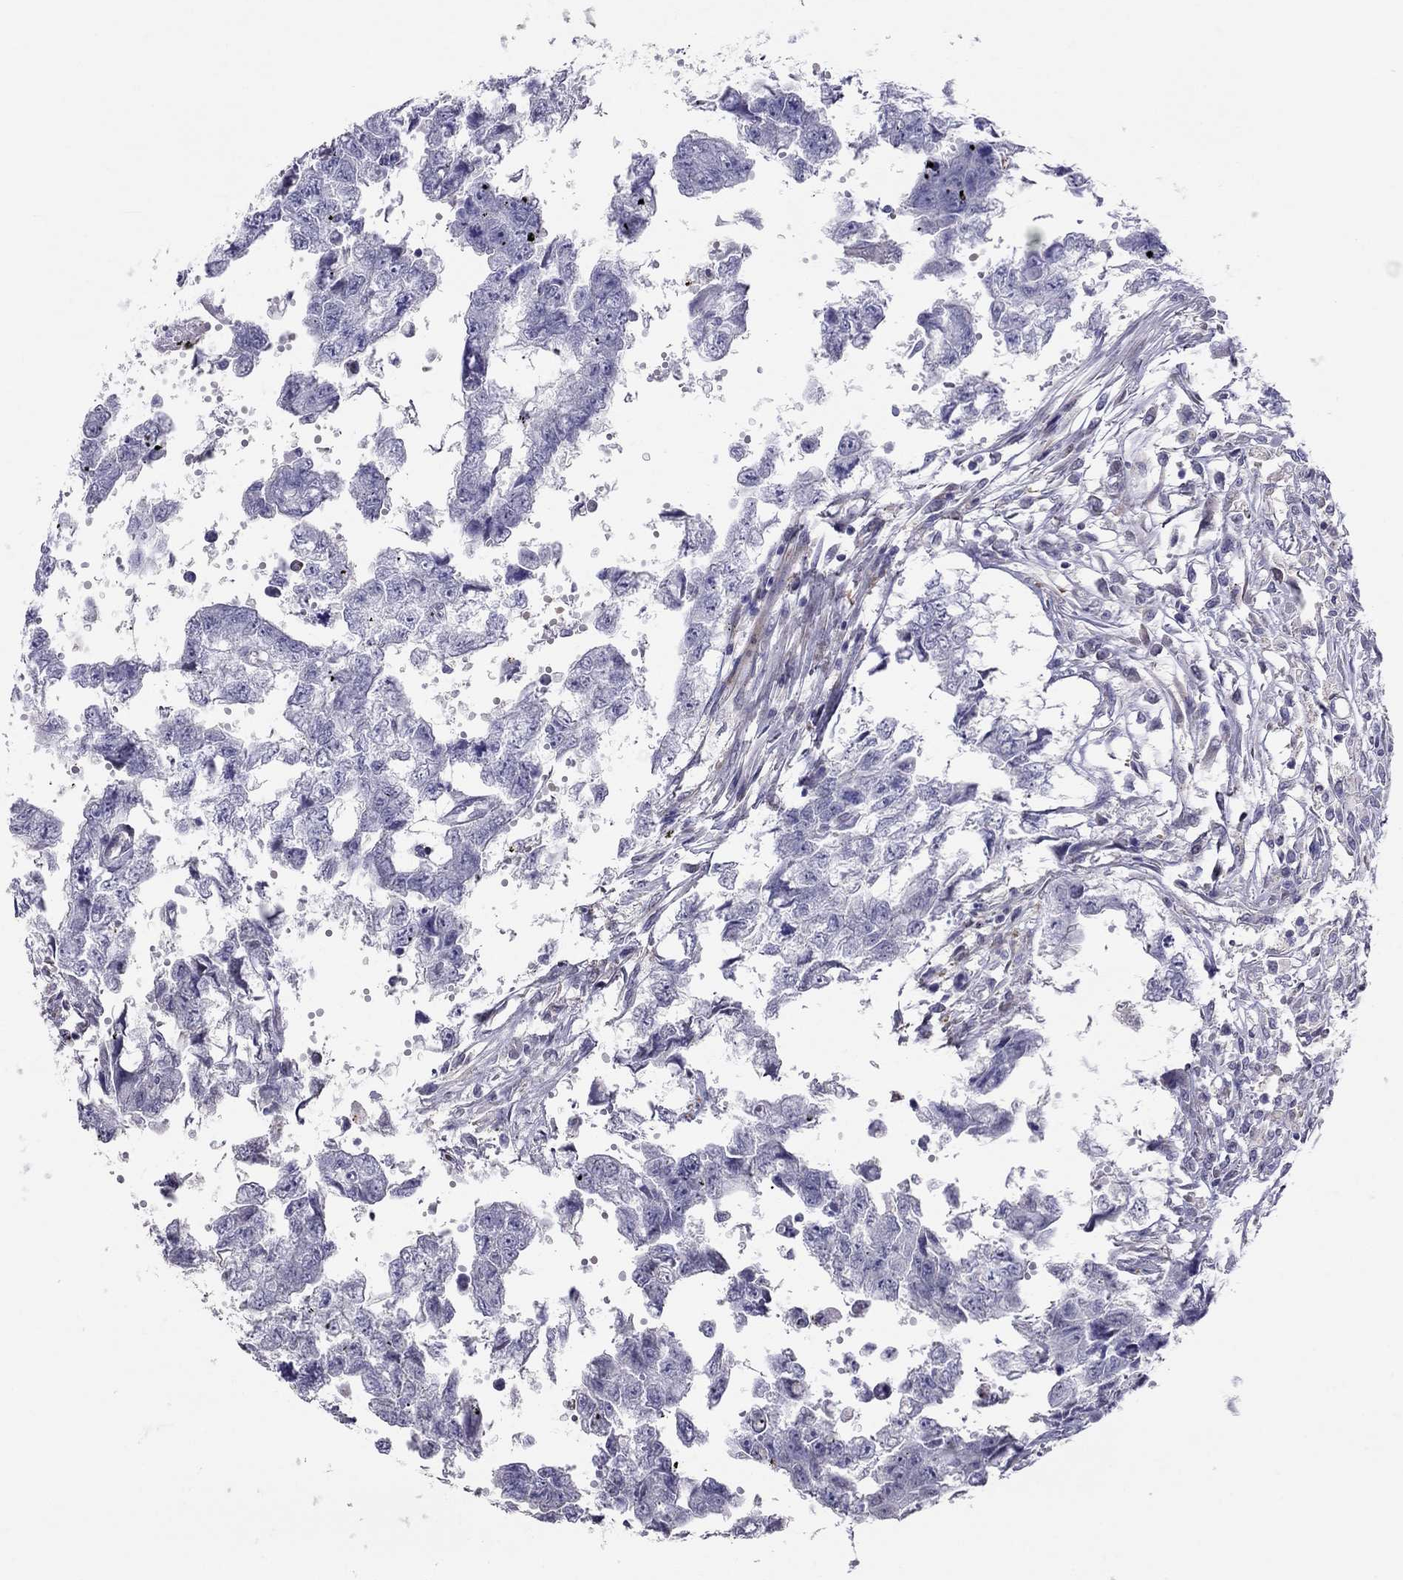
{"staining": {"intensity": "negative", "quantity": "none", "location": "none"}, "tissue": "testis cancer", "cell_type": "Tumor cells", "image_type": "cancer", "snomed": [{"axis": "morphology", "description": "Carcinoma, Embryonal, NOS"}, {"axis": "morphology", "description": "Teratoma, malignant, NOS"}, {"axis": "topography", "description": "Testis"}], "caption": "Immunohistochemistry (IHC) image of testis embryonal carcinoma stained for a protein (brown), which shows no expression in tumor cells. (DAB (3,3'-diaminobenzidine) IHC with hematoxylin counter stain).", "gene": "MAGEB4", "patient": {"sex": "male", "age": 44}}